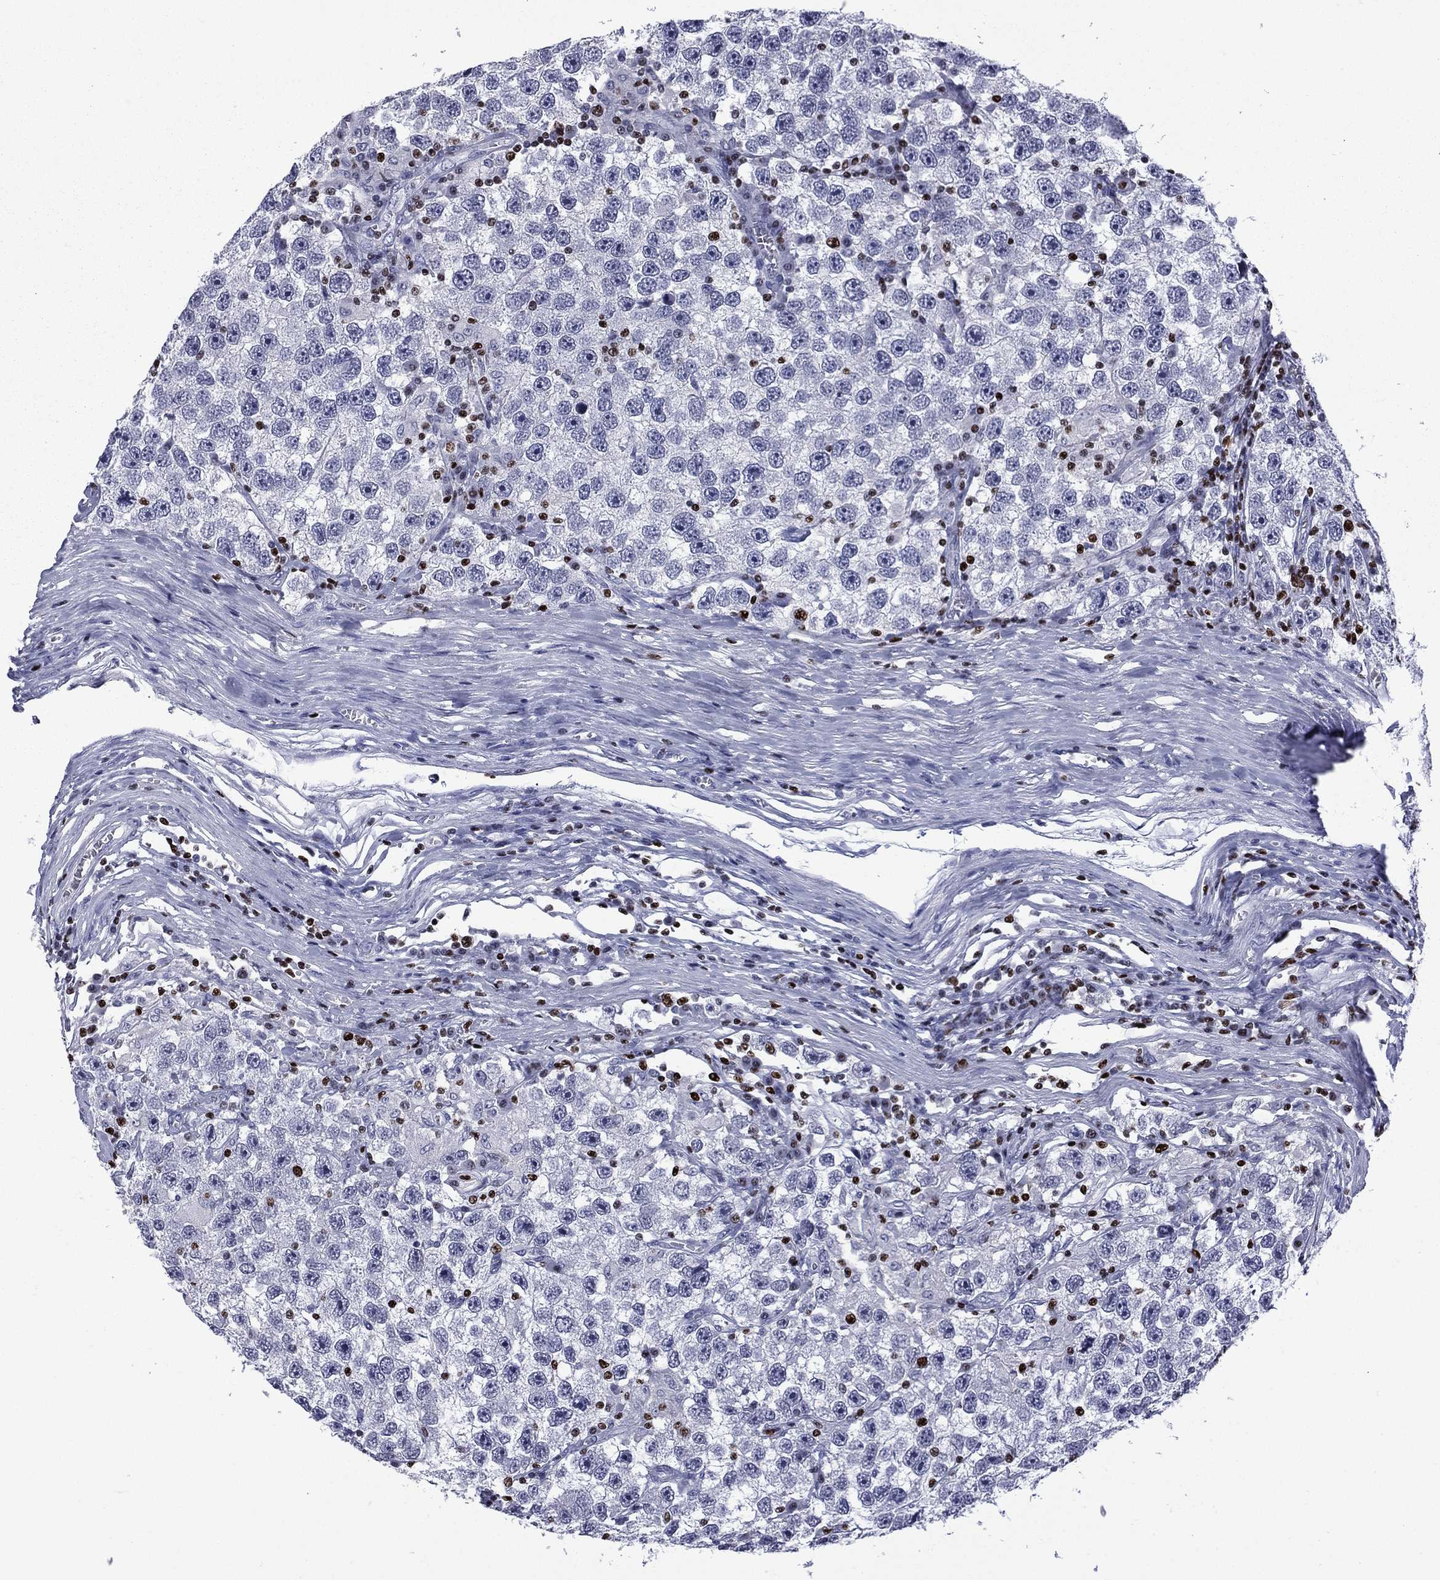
{"staining": {"intensity": "negative", "quantity": "none", "location": "none"}, "tissue": "testis cancer", "cell_type": "Tumor cells", "image_type": "cancer", "snomed": [{"axis": "morphology", "description": "Seminoma, NOS"}, {"axis": "topography", "description": "Testis"}], "caption": "Immunohistochemistry histopathology image of human testis cancer stained for a protein (brown), which reveals no staining in tumor cells.", "gene": "IKZF3", "patient": {"sex": "male", "age": 26}}